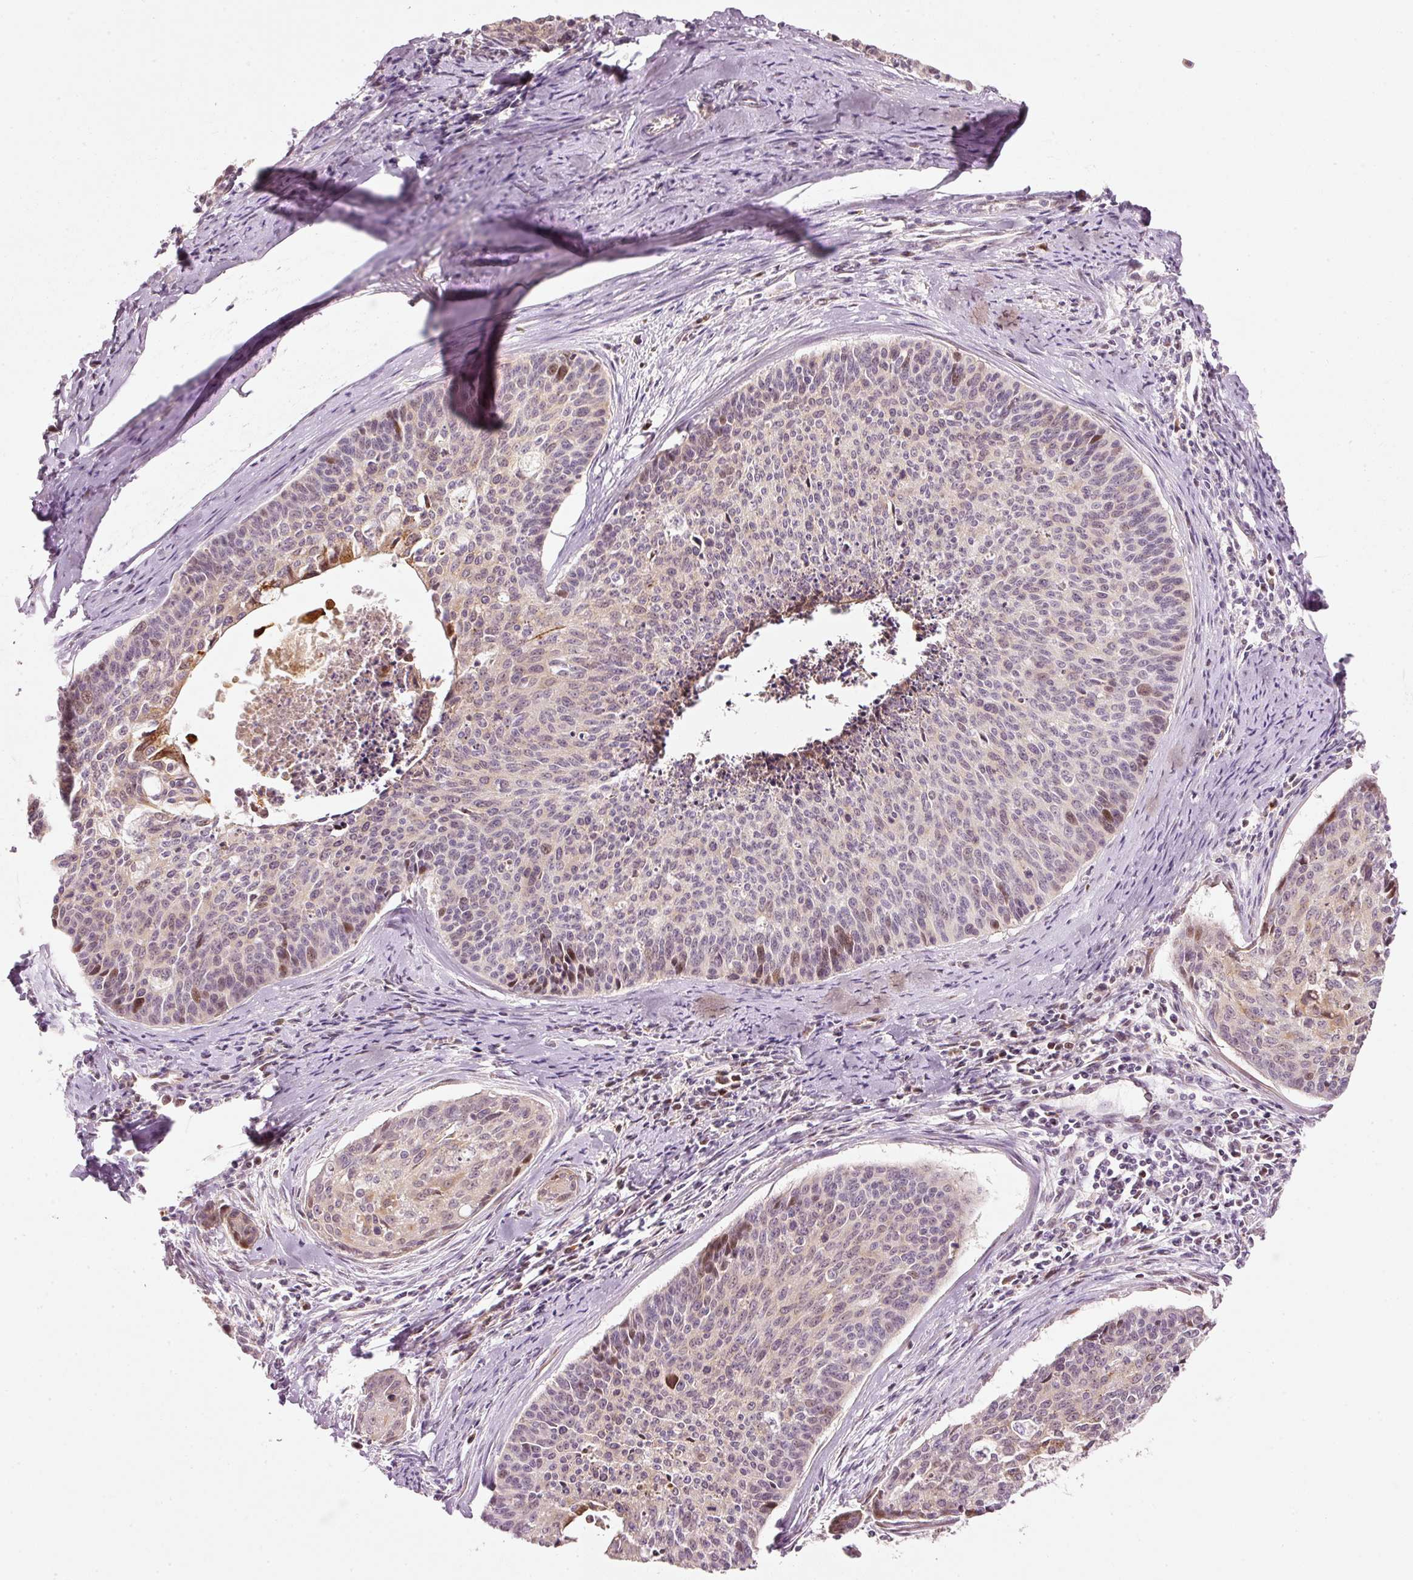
{"staining": {"intensity": "weak", "quantity": "<25%", "location": "nuclear"}, "tissue": "cervical cancer", "cell_type": "Tumor cells", "image_type": "cancer", "snomed": [{"axis": "morphology", "description": "Squamous cell carcinoma, NOS"}, {"axis": "topography", "description": "Cervix"}], "caption": "The image exhibits no staining of tumor cells in cervical squamous cell carcinoma.", "gene": "SLC20A1", "patient": {"sex": "female", "age": 55}}